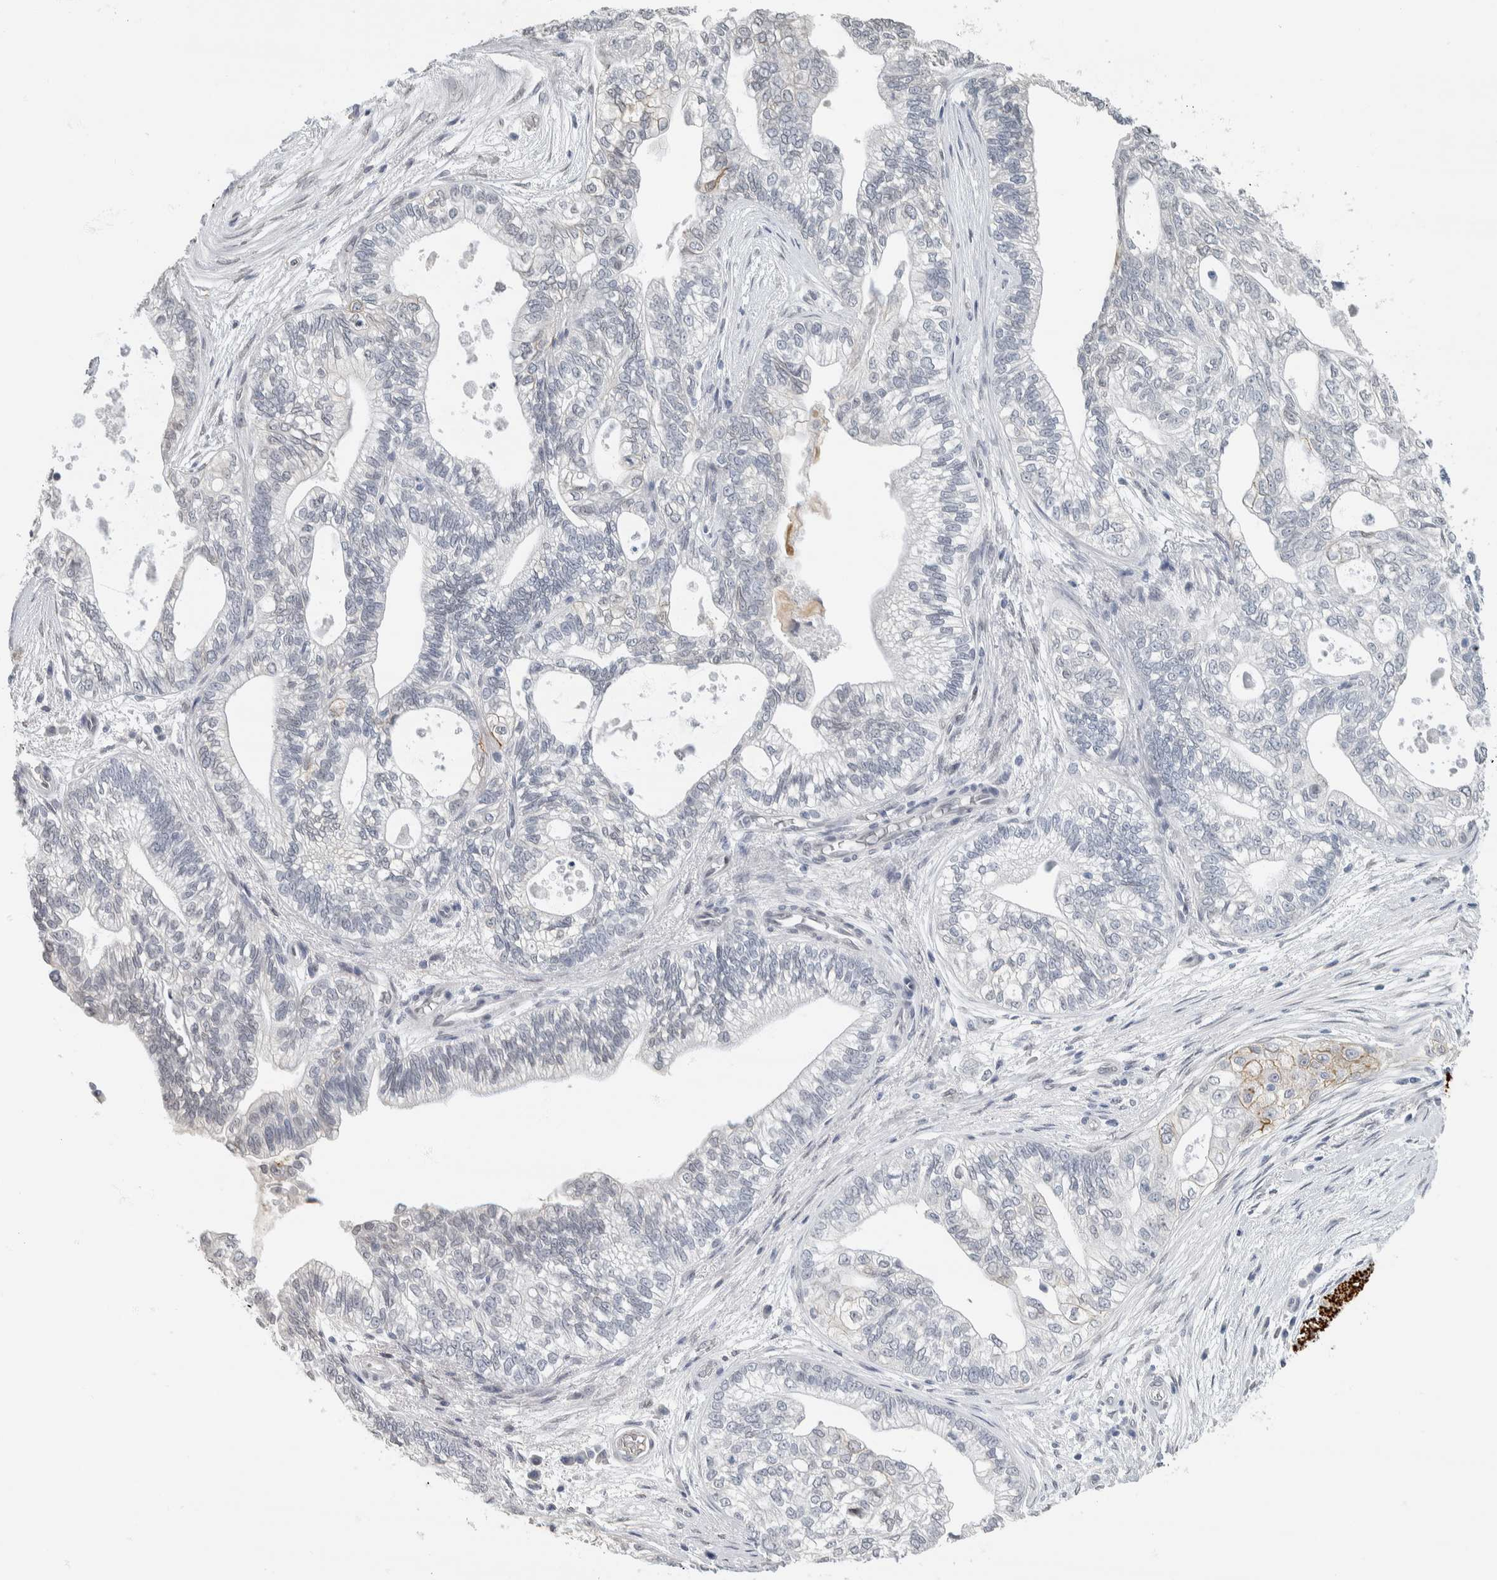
{"staining": {"intensity": "negative", "quantity": "none", "location": "none"}, "tissue": "pancreatic cancer", "cell_type": "Tumor cells", "image_type": "cancer", "snomed": [{"axis": "morphology", "description": "Adenocarcinoma, NOS"}, {"axis": "topography", "description": "Pancreas"}], "caption": "Immunohistochemistry of pancreatic adenocarcinoma exhibits no positivity in tumor cells.", "gene": "NEFM", "patient": {"sex": "male", "age": 72}}